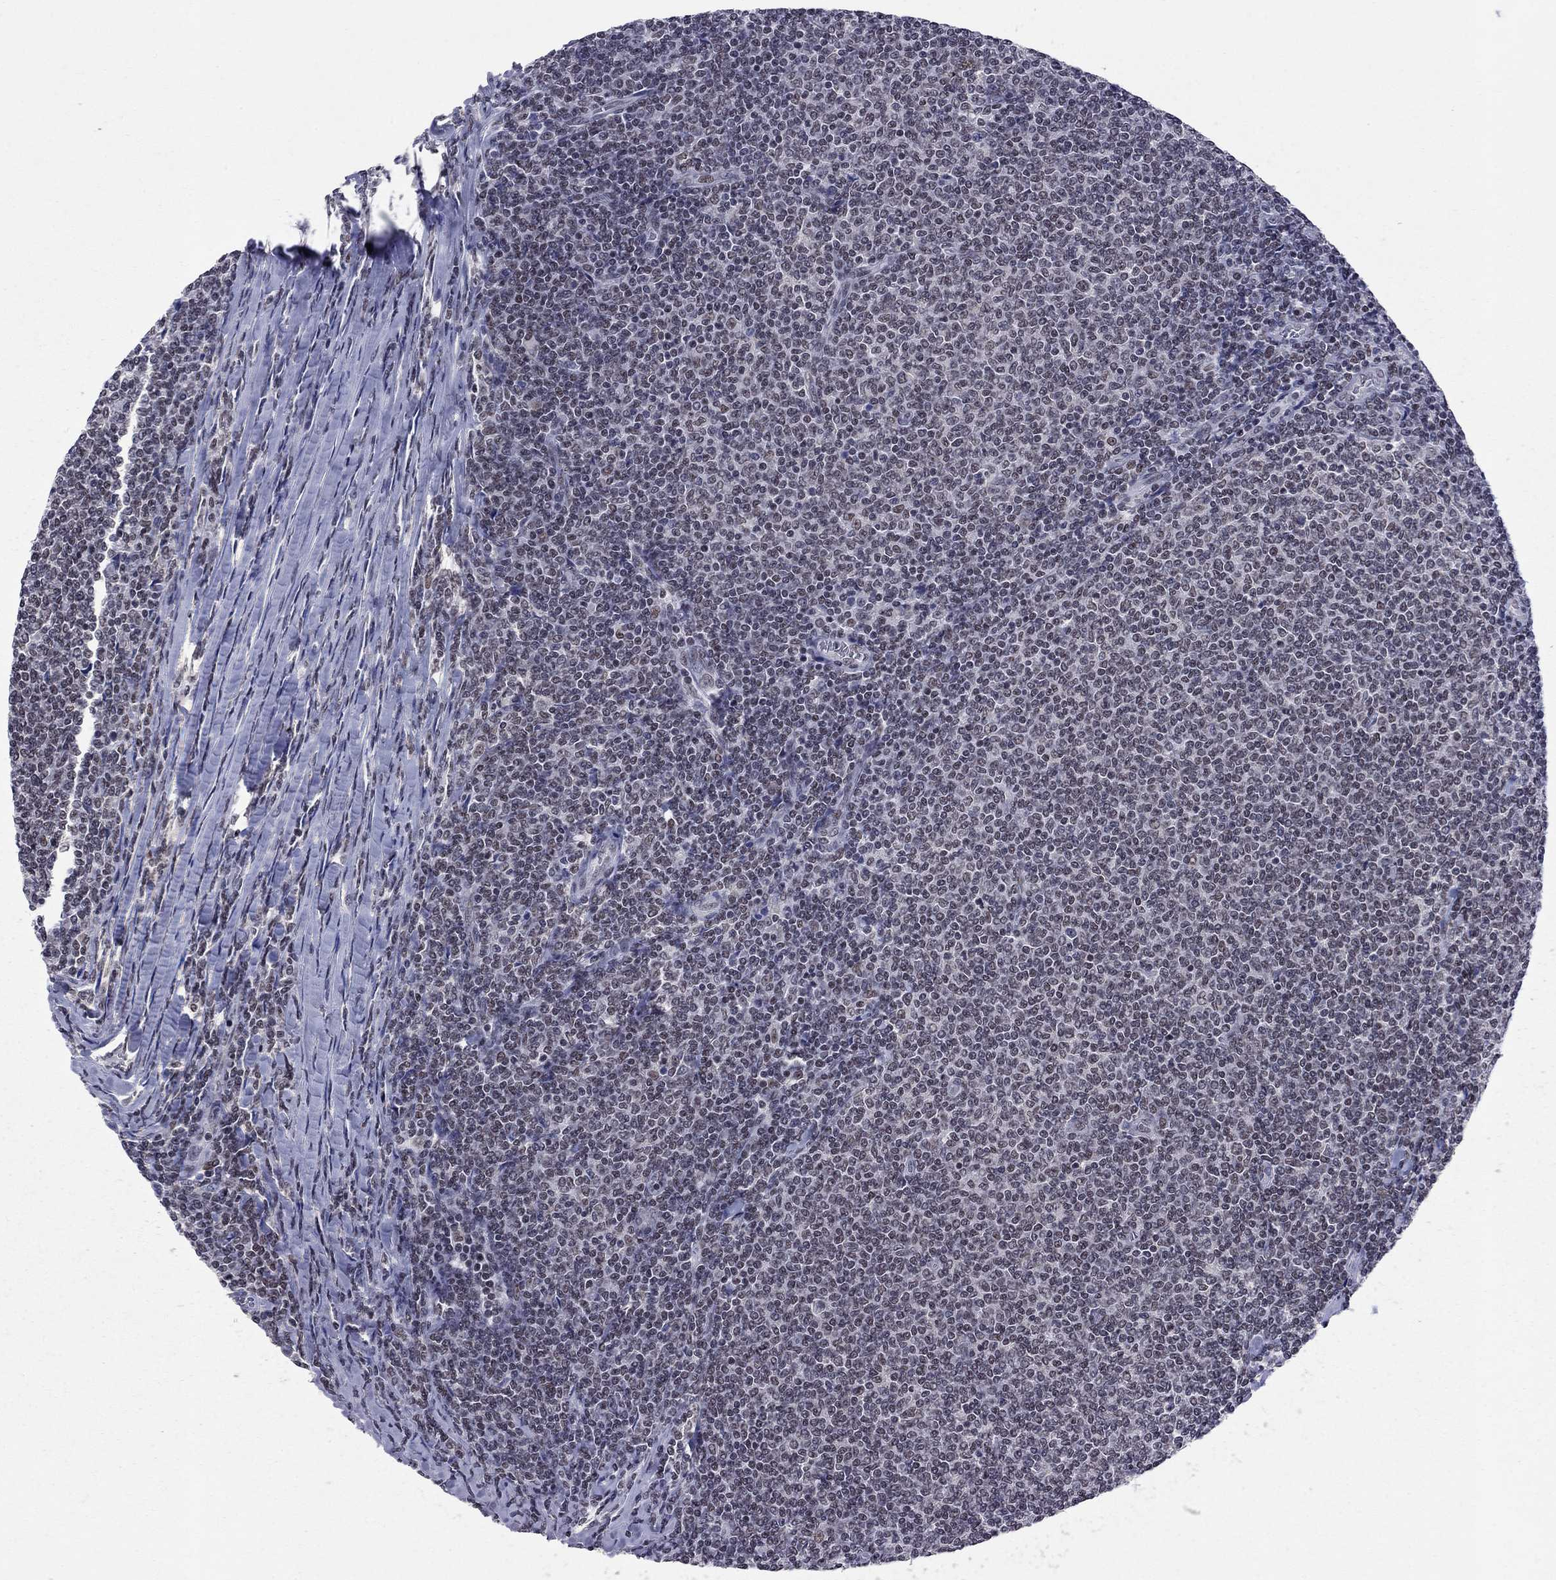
{"staining": {"intensity": "negative", "quantity": "none", "location": "none"}, "tissue": "lymphoma", "cell_type": "Tumor cells", "image_type": "cancer", "snomed": [{"axis": "morphology", "description": "Malignant lymphoma, non-Hodgkin's type, Low grade"}, {"axis": "topography", "description": "Lymph node"}], "caption": "There is no significant positivity in tumor cells of malignant lymphoma, non-Hodgkin's type (low-grade). The staining was performed using DAB to visualize the protein expression in brown, while the nuclei were stained in blue with hematoxylin (Magnification: 20x).", "gene": "TAF9", "patient": {"sex": "male", "age": 52}}